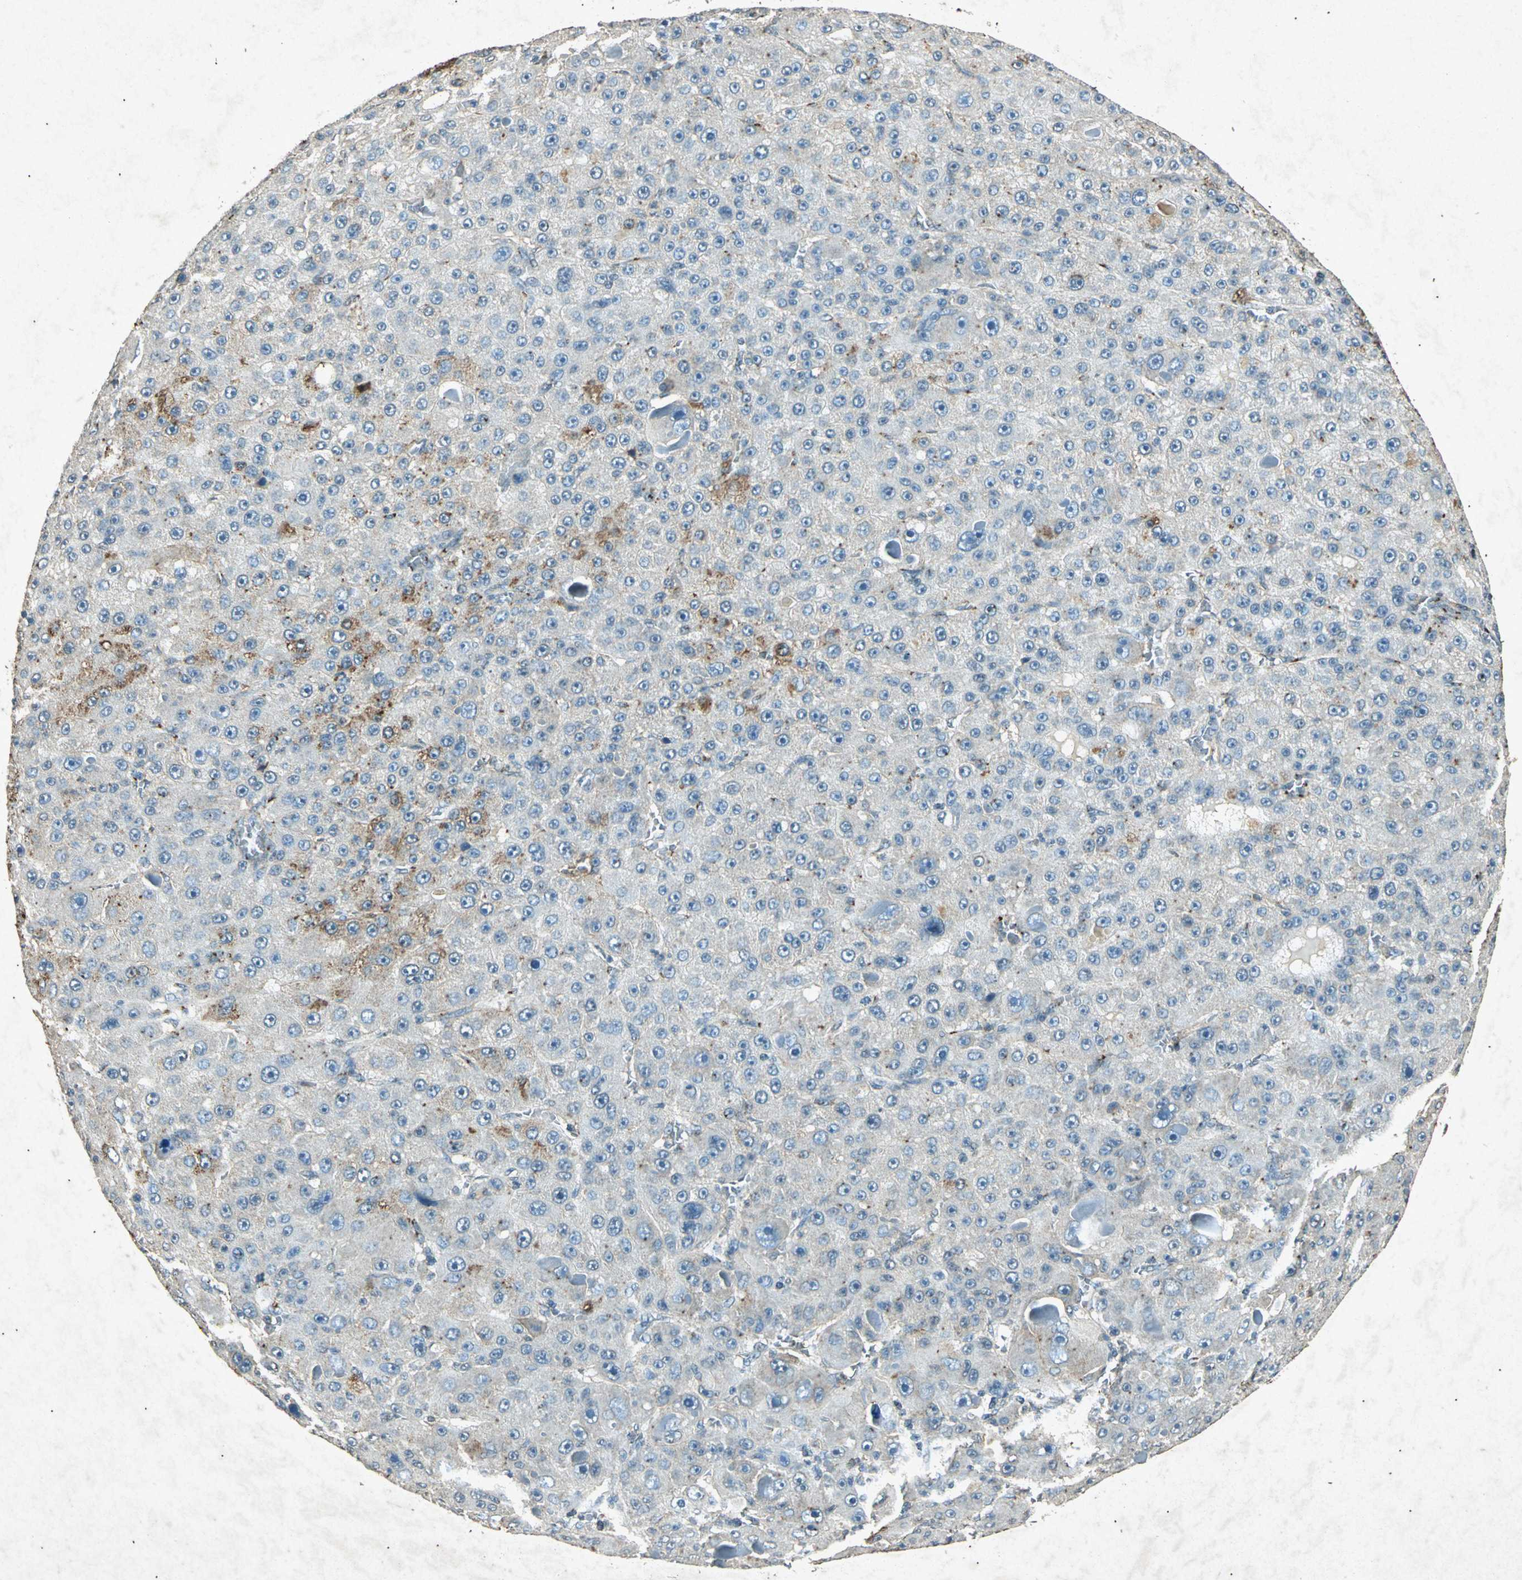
{"staining": {"intensity": "weak", "quantity": "<25%", "location": "cytoplasmic/membranous"}, "tissue": "liver cancer", "cell_type": "Tumor cells", "image_type": "cancer", "snomed": [{"axis": "morphology", "description": "Carcinoma, Hepatocellular, NOS"}, {"axis": "topography", "description": "Liver"}], "caption": "High magnification brightfield microscopy of liver hepatocellular carcinoma stained with DAB (brown) and counterstained with hematoxylin (blue): tumor cells show no significant positivity.", "gene": "PSEN1", "patient": {"sex": "male", "age": 76}}